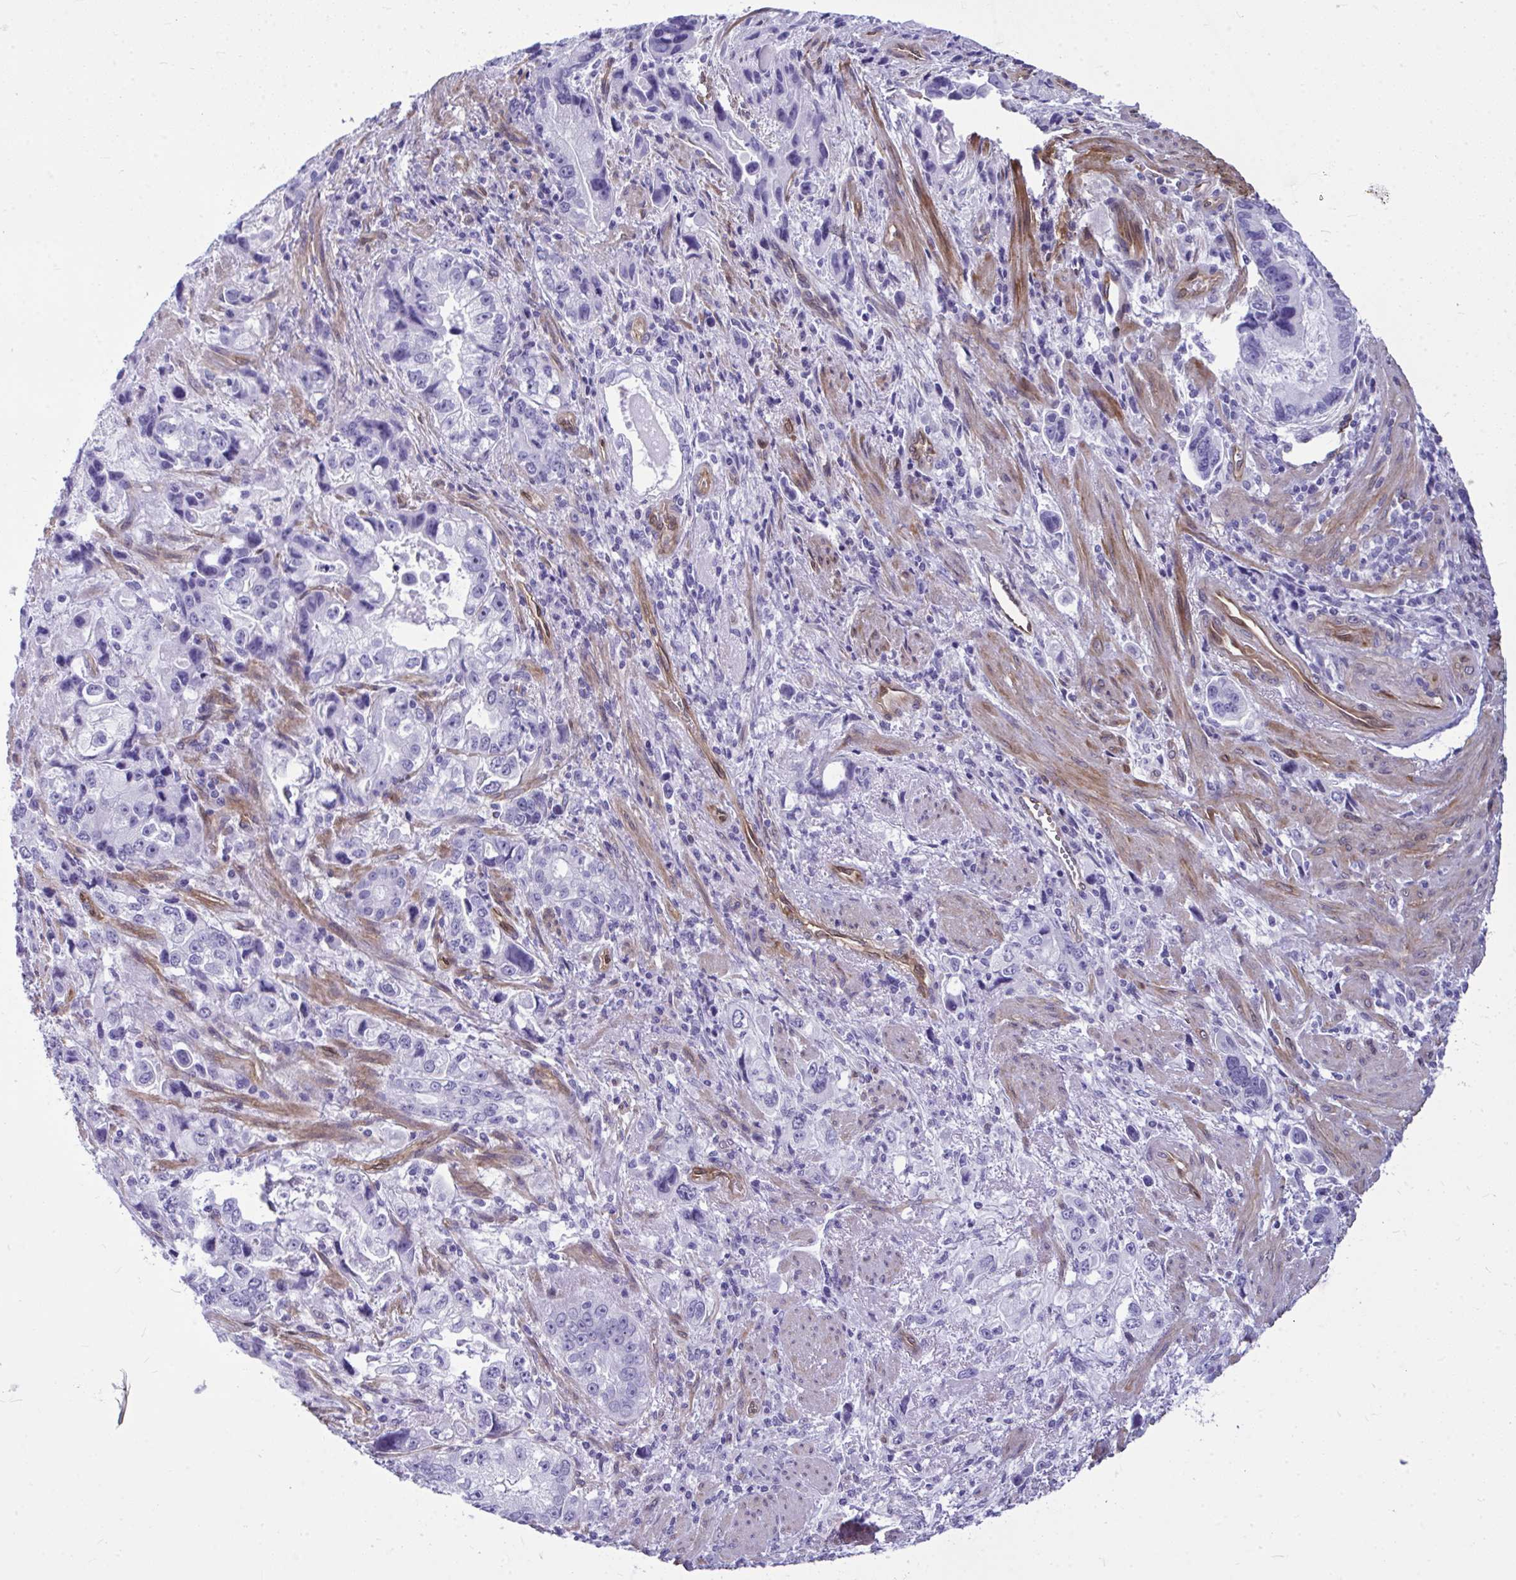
{"staining": {"intensity": "negative", "quantity": "none", "location": "none"}, "tissue": "stomach cancer", "cell_type": "Tumor cells", "image_type": "cancer", "snomed": [{"axis": "morphology", "description": "Adenocarcinoma, NOS"}, {"axis": "topography", "description": "Stomach, lower"}], "caption": "The photomicrograph demonstrates no significant expression in tumor cells of stomach cancer (adenocarcinoma).", "gene": "LIMS2", "patient": {"sex": "female", "age": 93}}